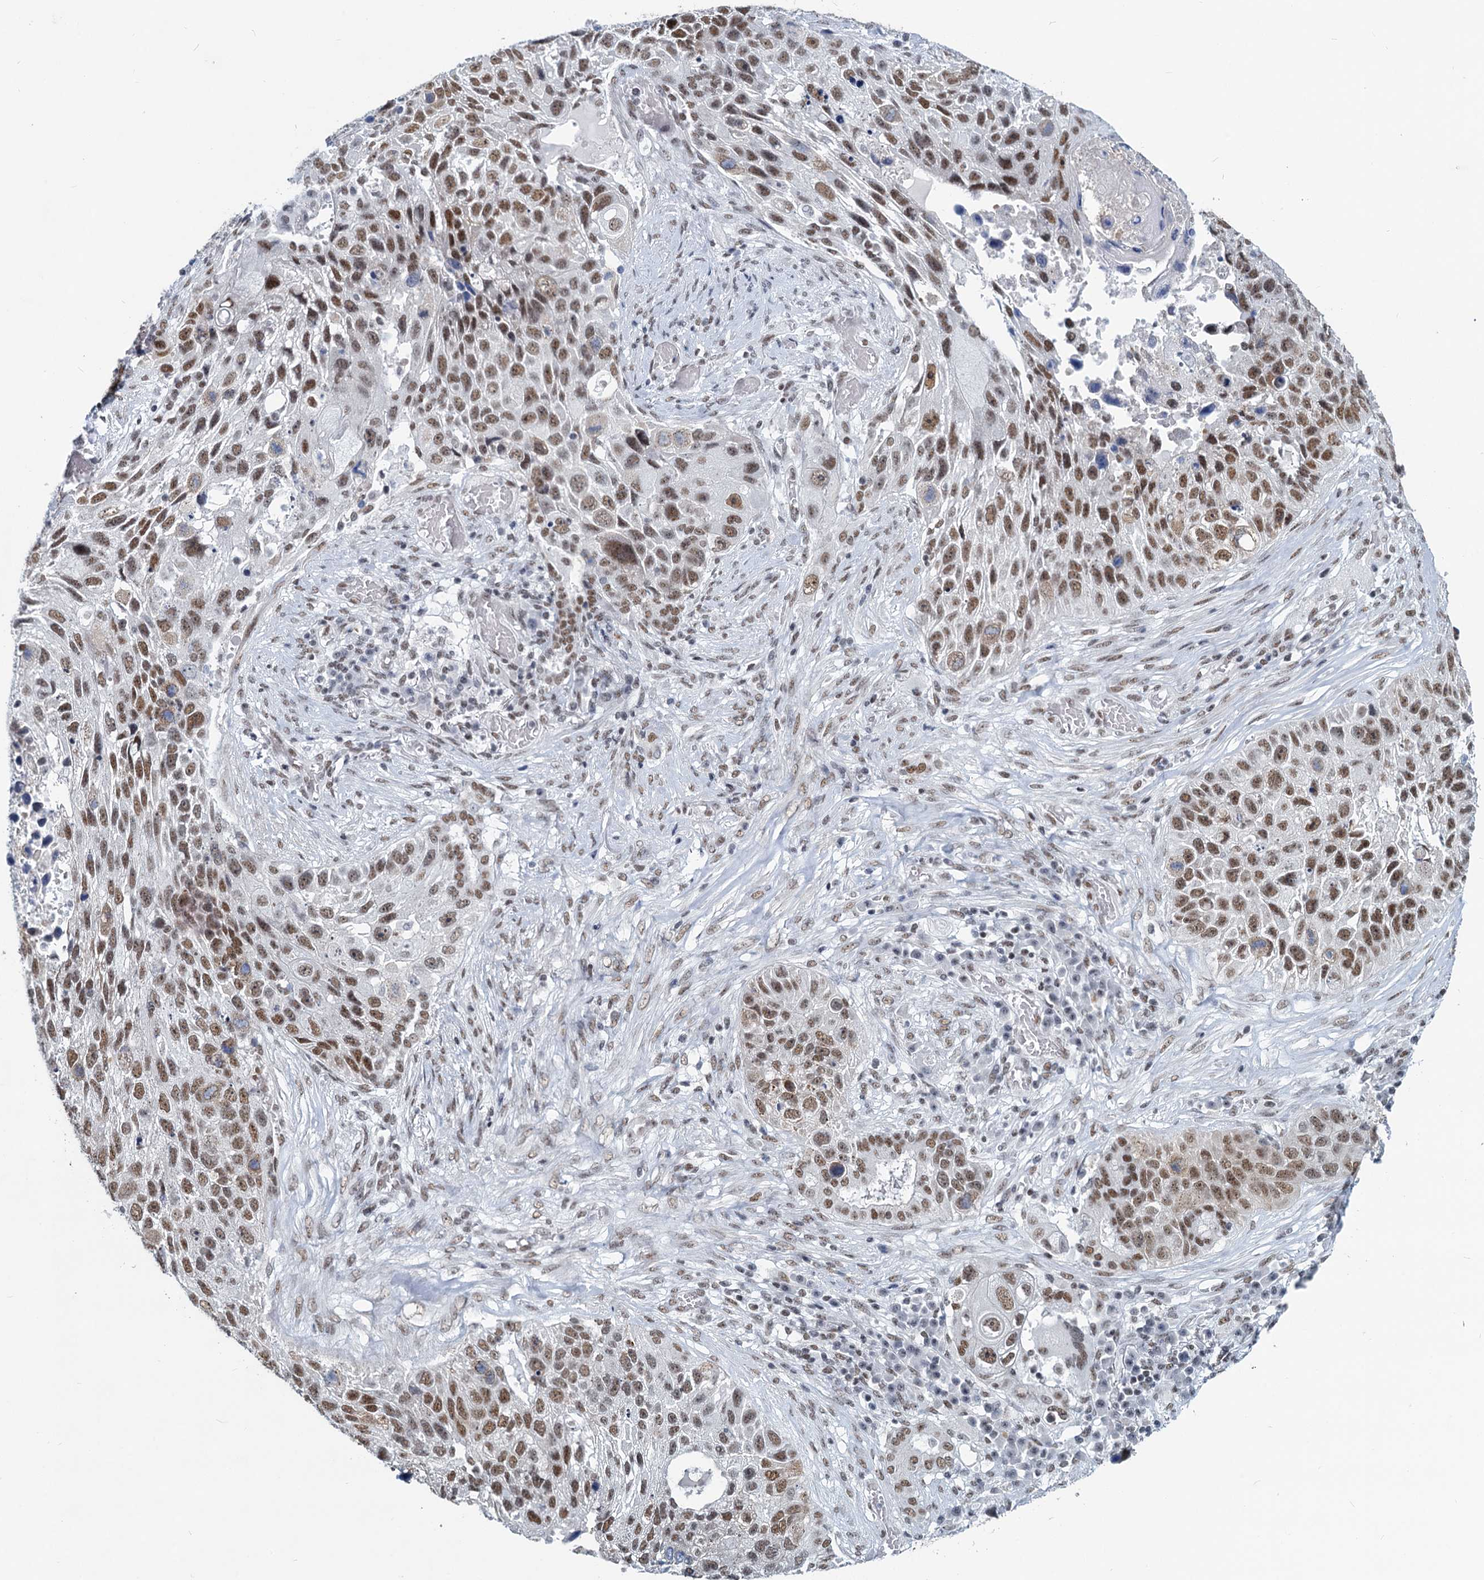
{"staining": {"intensity": "moderate", "quantity": ">75%", "location": "nuclear"}, "tissue": "lung cancer", "cell_type": "Tumor cells", "image_type": "cancer", "snomed": [{"axis": "morphology", "description": "Squamous cell carcinoma, NOS"}, {"axis": "topography", "description": "Lung"}], "caption": "Tumor cells show medium levels of moderate nuclear staining in approximately >75% of cells in human lung cancer (squamous cell carcinoma).", "gene": "METTL14", "patient": {"sex": "male", "age": 61}}